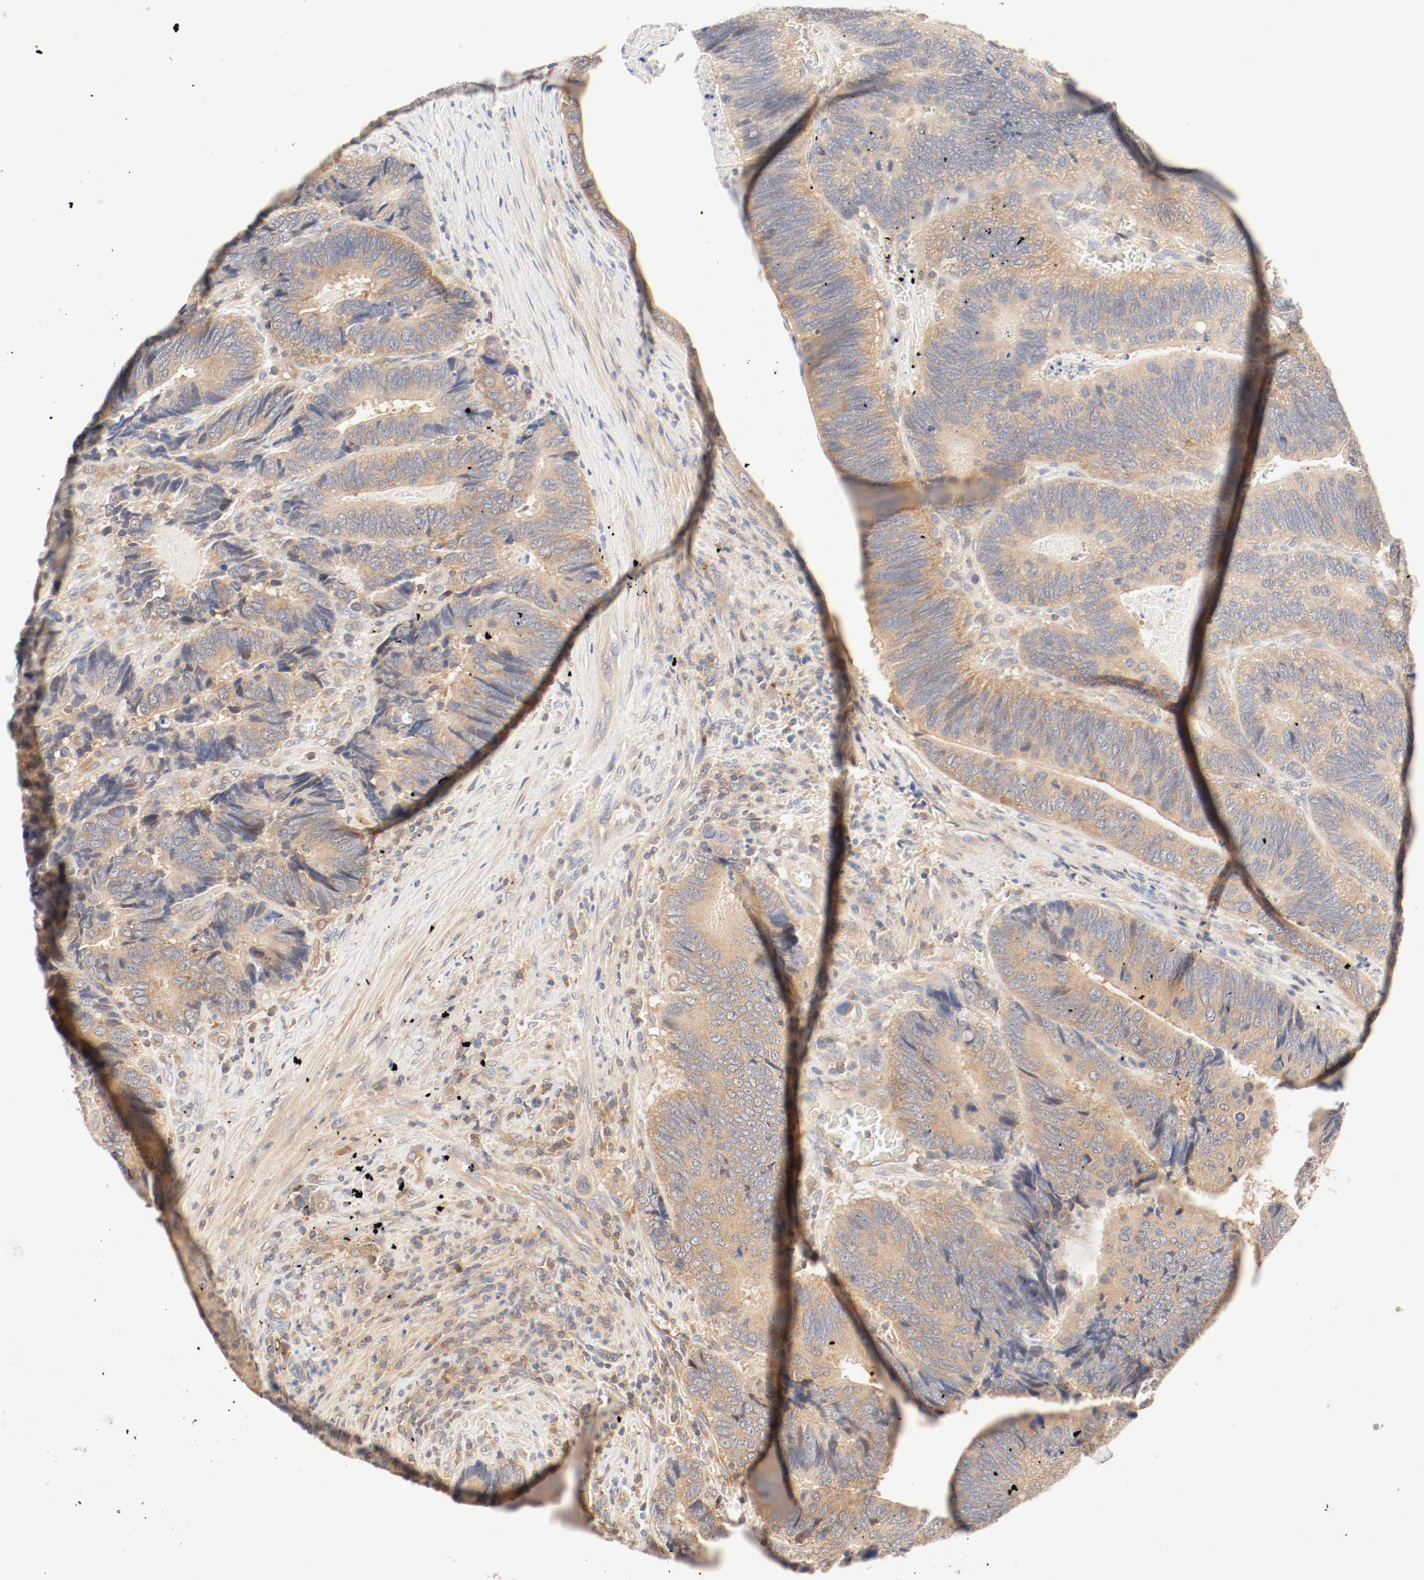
{"staining": {"intensity": "moderate", "quantity": ">75%", "location": "cytoplasmic/membranous"}, "tissue": "colorectal cancer", "cell_type": "Tumor cells", "image_type": "cancer", "snomed": [{"axis": "morphology", "description": "Adenocarcinoma, NOS"}, {"axis": "topography", "description": "Colon"}], "caption": "Immunohistochemical staining of human colorectal cancer (adenocarcinoma) displays moderate cytoplasmic/membranous protein expression in approximately >75% of tumor cells. (Stains: DAB in brown, nuclei in blue, Microscopy: brightfield microscopy at high magnification).", "gene": "GIT1", "patient": {"sex": "male", "age": 72}}